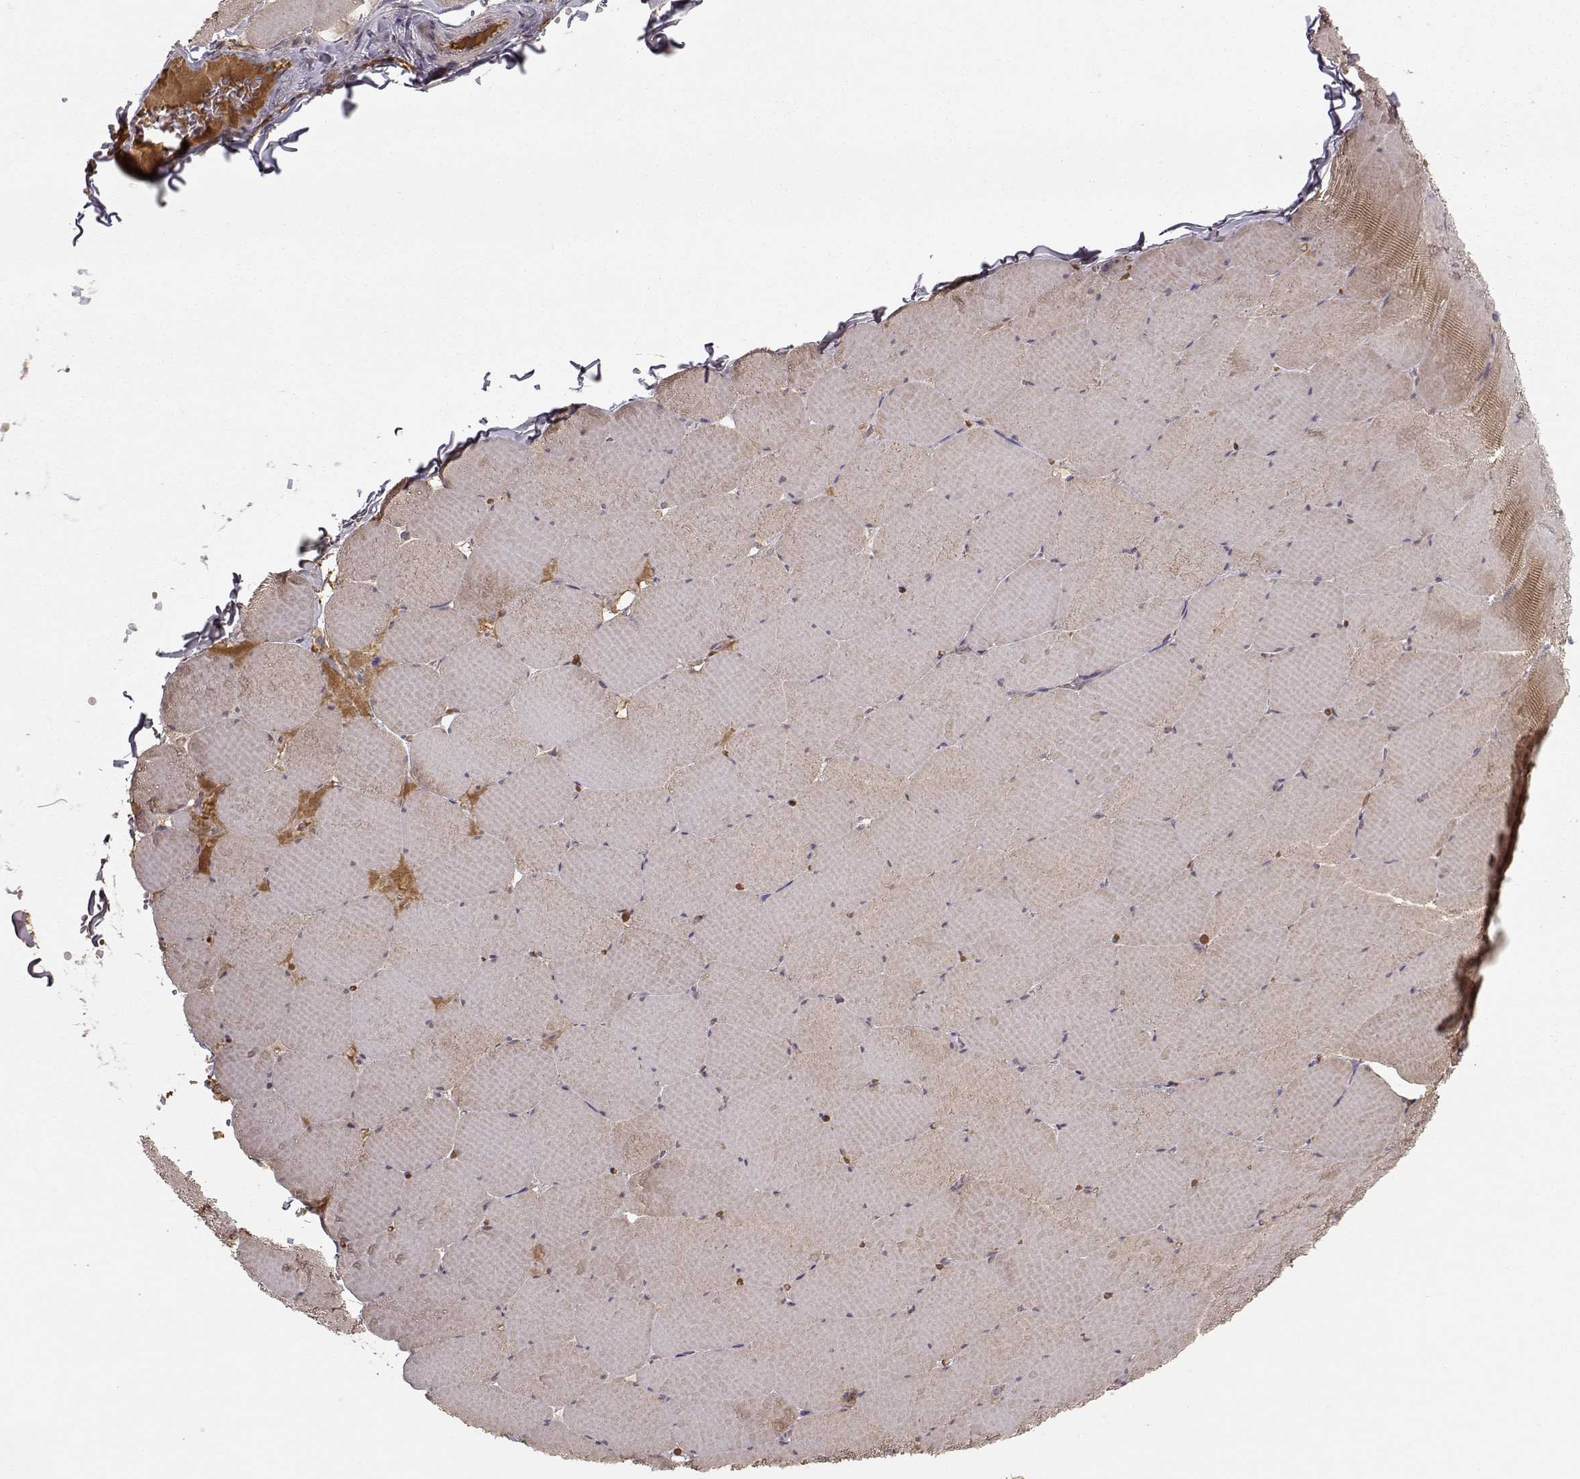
{"staining": {"intensity": "moderate", "quantity": "25%-75%", "location": "cytoplasmic/membranous"}, "tissue": "skeletal muscle", "cell_type": "Myocytes", "image_type": "normal", "snomed": [{"axis": "morphology", "description": "Normal tissue, NOS"}, {"axis": "morphology", "description": "Malignant melanoma, Metastatic site"}, {"axis": "topography", "description": "Skeletal muscle"}], "caption": "Immunohistochemical staining of benign human skeletal muscle exhibits moderate cytoplasmic/membranous protein staining in approximately 25%-75% of myocytes.", "gene": "WNT6", "patient": {"sex": "male", "age": 50}}